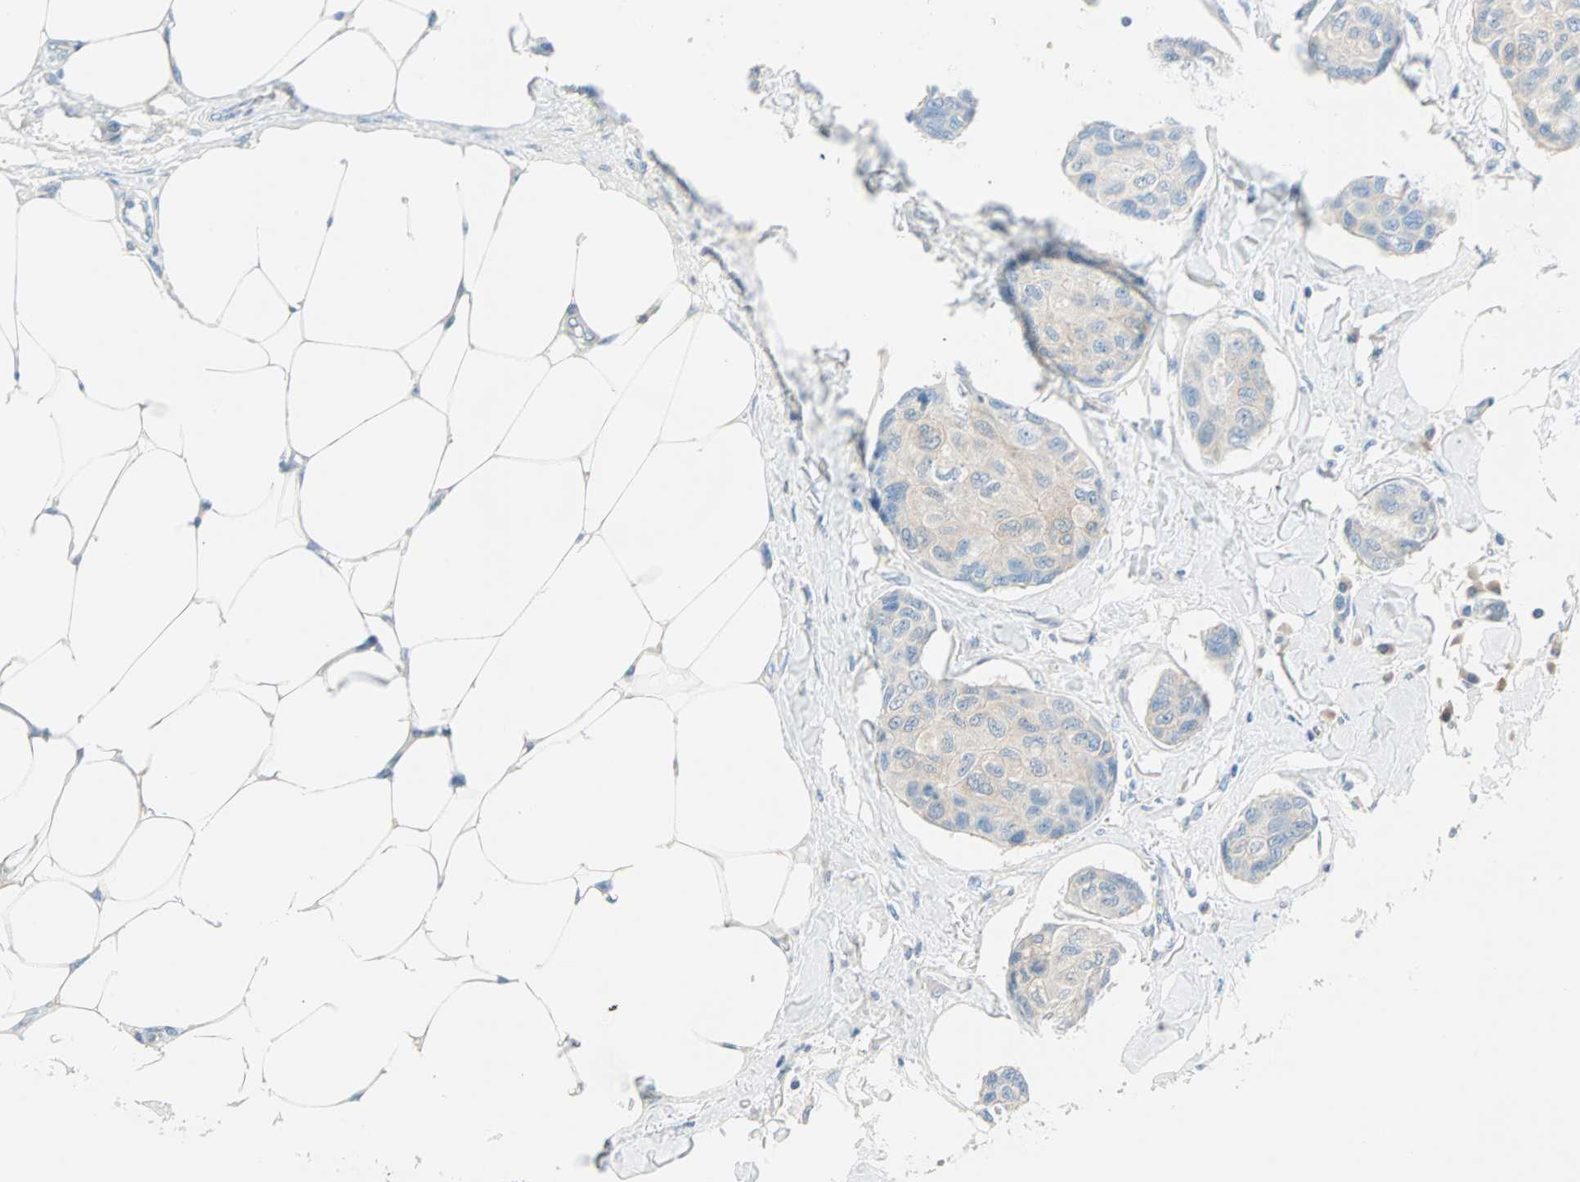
{"staining": {"intensity": "negative", "quantity": "none", "location": "none"}, "tissue": "breast cancer", "cell_type": "Tumor cells", "image_type": "cancer", "snomed": [{"axis": "morphology", "description": "Duct carcinoma"}, {"axis": "topography", "description": "Breast"}], "caption": "The immunohistochemistry image has no significant expression in tumor cells of breast cancer (infiltrating ductal carcinoma) tissue. (Immunohistochemistry, brightfield microscopy, high magnification).", "gene": "ATF6", "patient": {"sex": "female", "age": 80}}